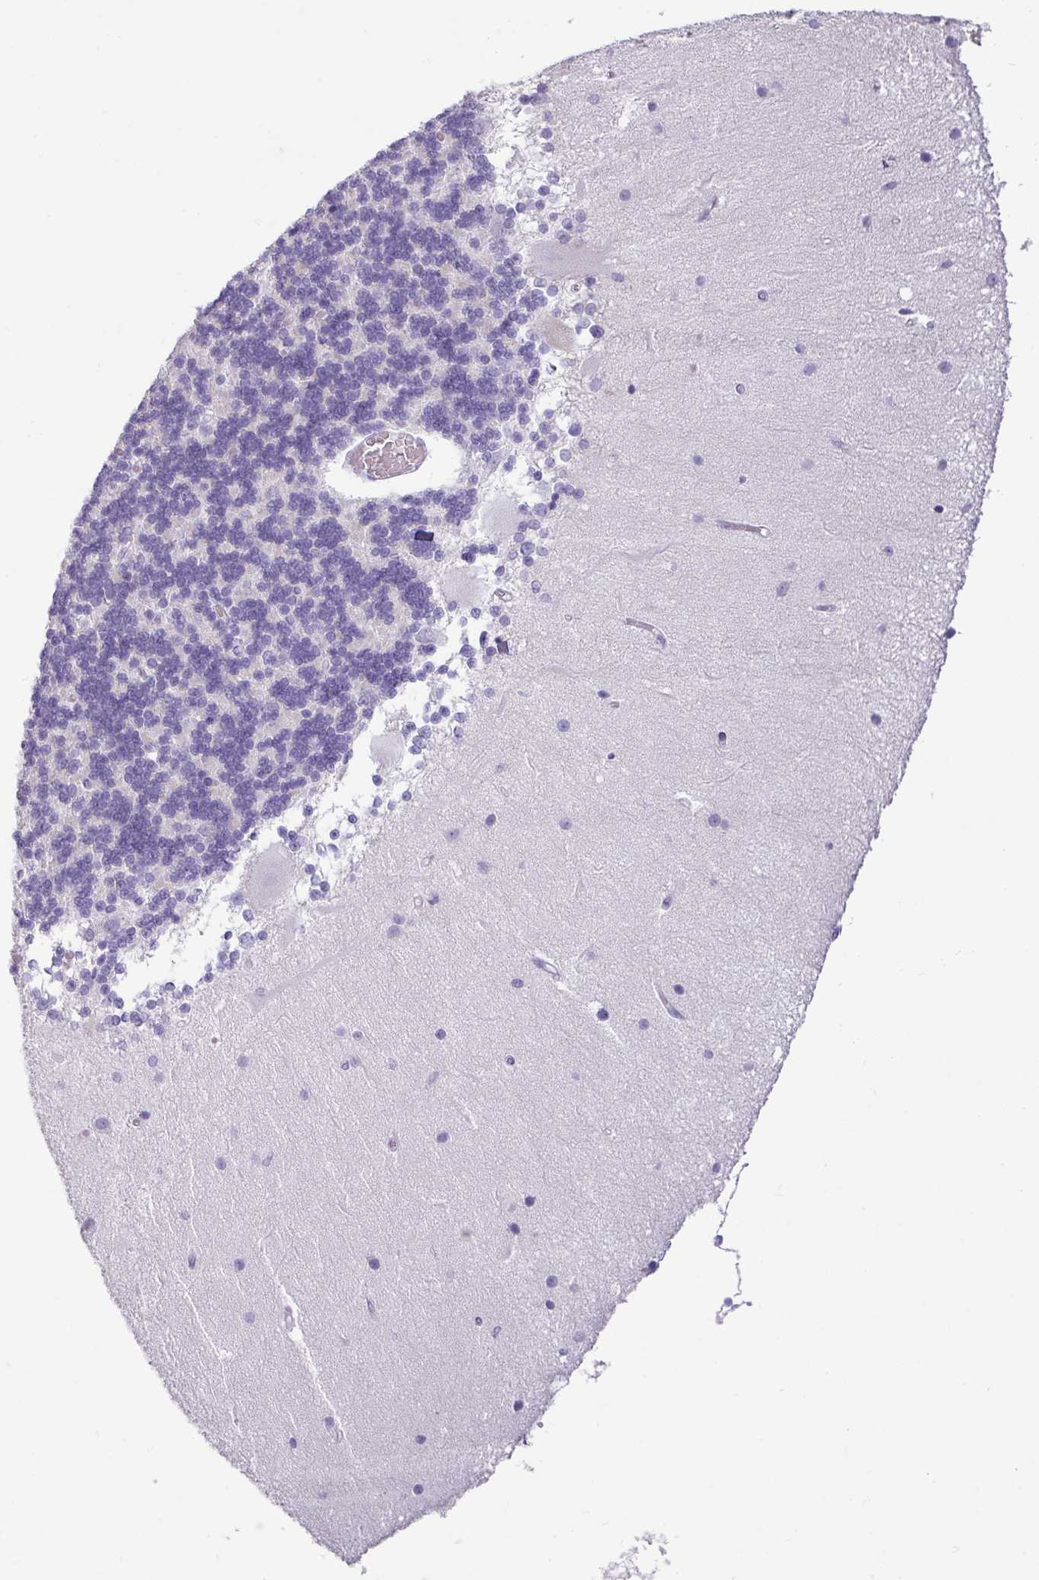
{"staining": {"intensity": "negative", "quantity": "none", "location": "none"}, "tissue": "cerebellum", "cell_type": "Cells in granular layer", "image_type": "normal", "snomed": [{"axis": "morphology", "description": "Normal tissue, NOS"}, {"axis": "topography", "description": "Cerebellum"}], "caption": "IHC of benign cerebellum reveals no positivity in cells in granular layer.", "gene": "VCX2", "patient": {"sex": "female", "age": 54}}